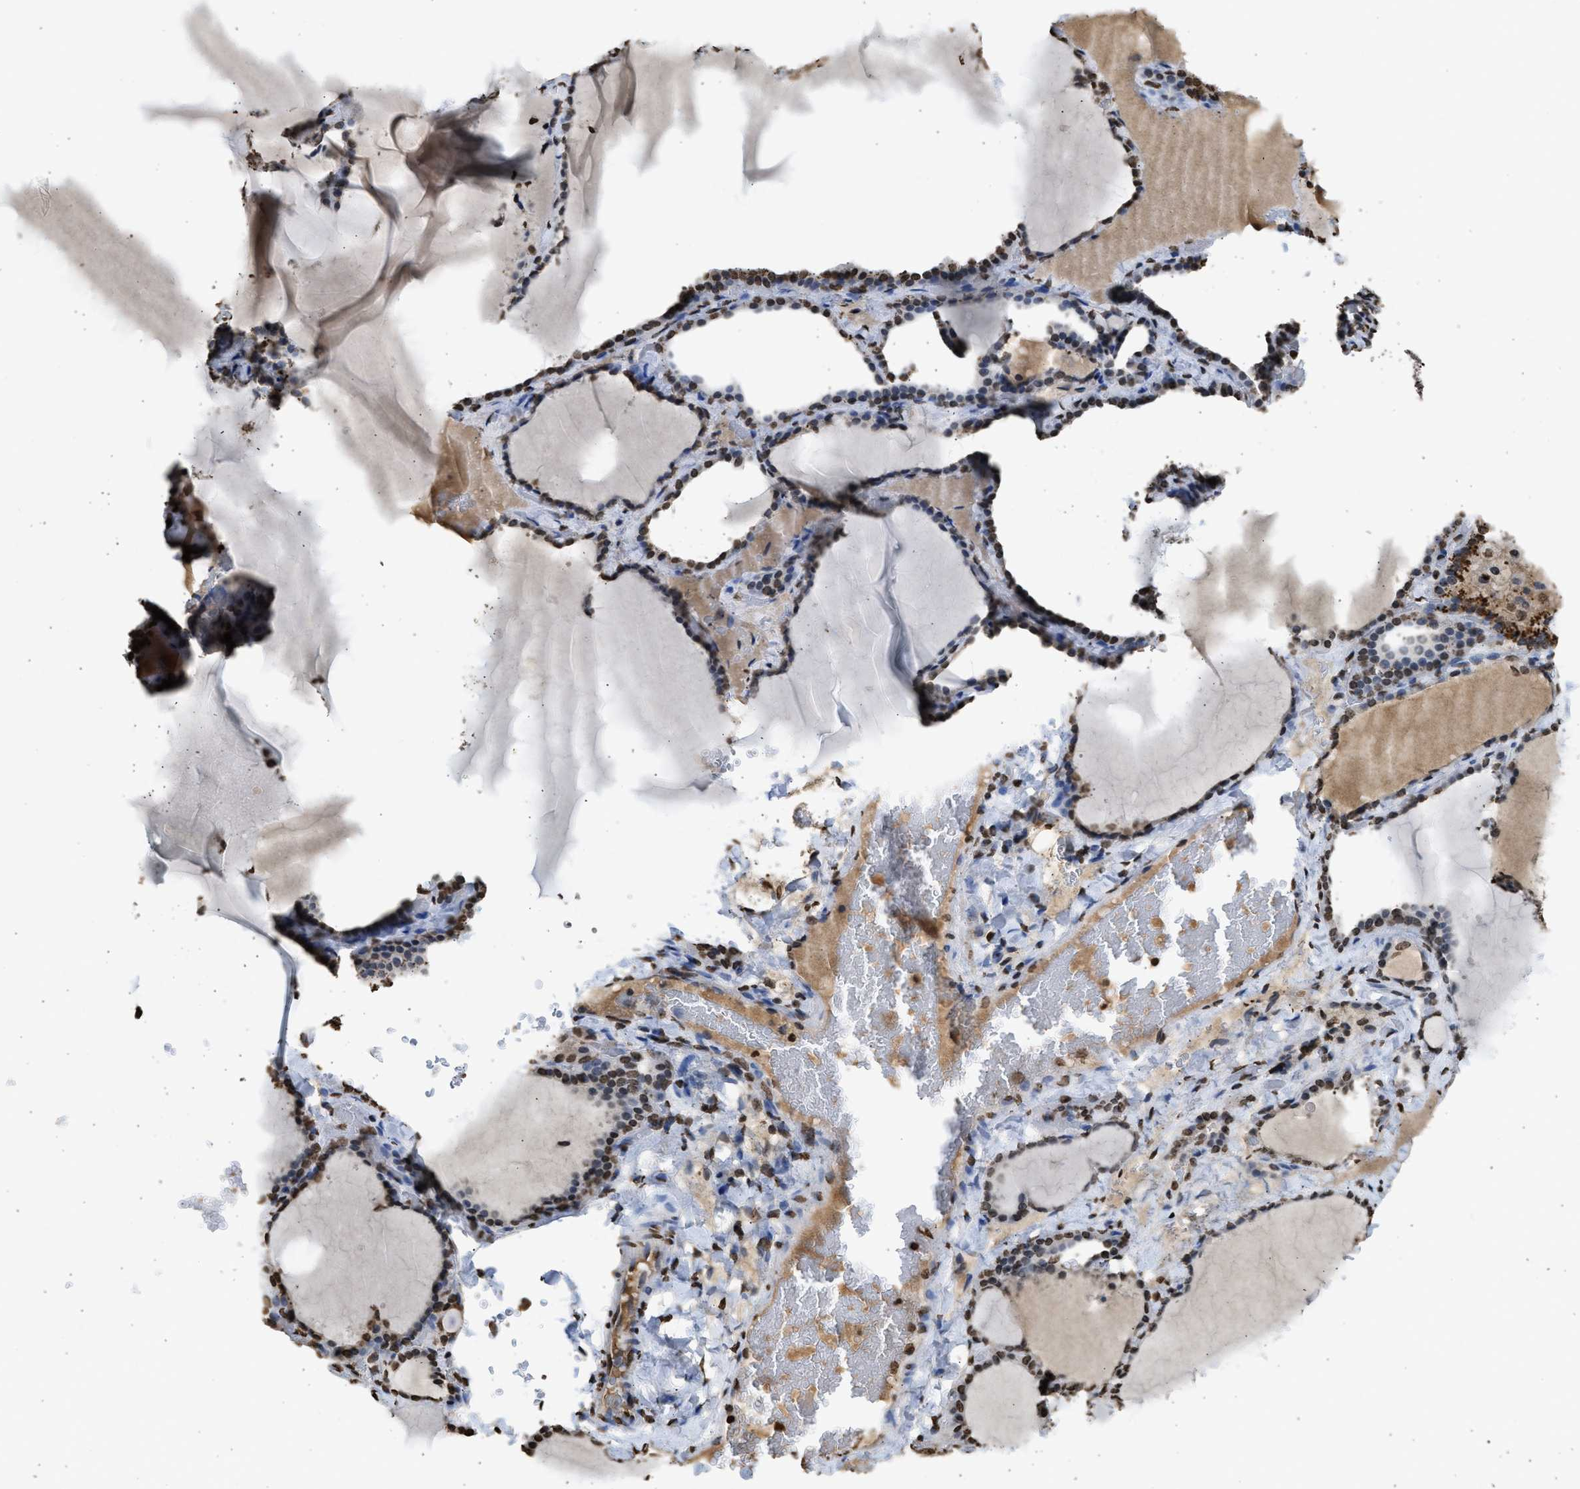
{"staining": {"intensity": "strong", "quantity": ">75%", "location": "nuclear"}, "tissue": "thyroid gland", "cell_type": "Glandular cells", "image_type": "normal", "snomed": [{"axis": "morphology", "description": "Normal tissue, NOS"}, {"axis": "topography", "description": "Thyroid gland"}], "caption": "The photomicrograph shows a brown stain indicating the presence of a protein in the nuclear of glandular cells in thyroid gland.", "gene": "RRAGC", "patient": {"sex": "female", "age": 28}}